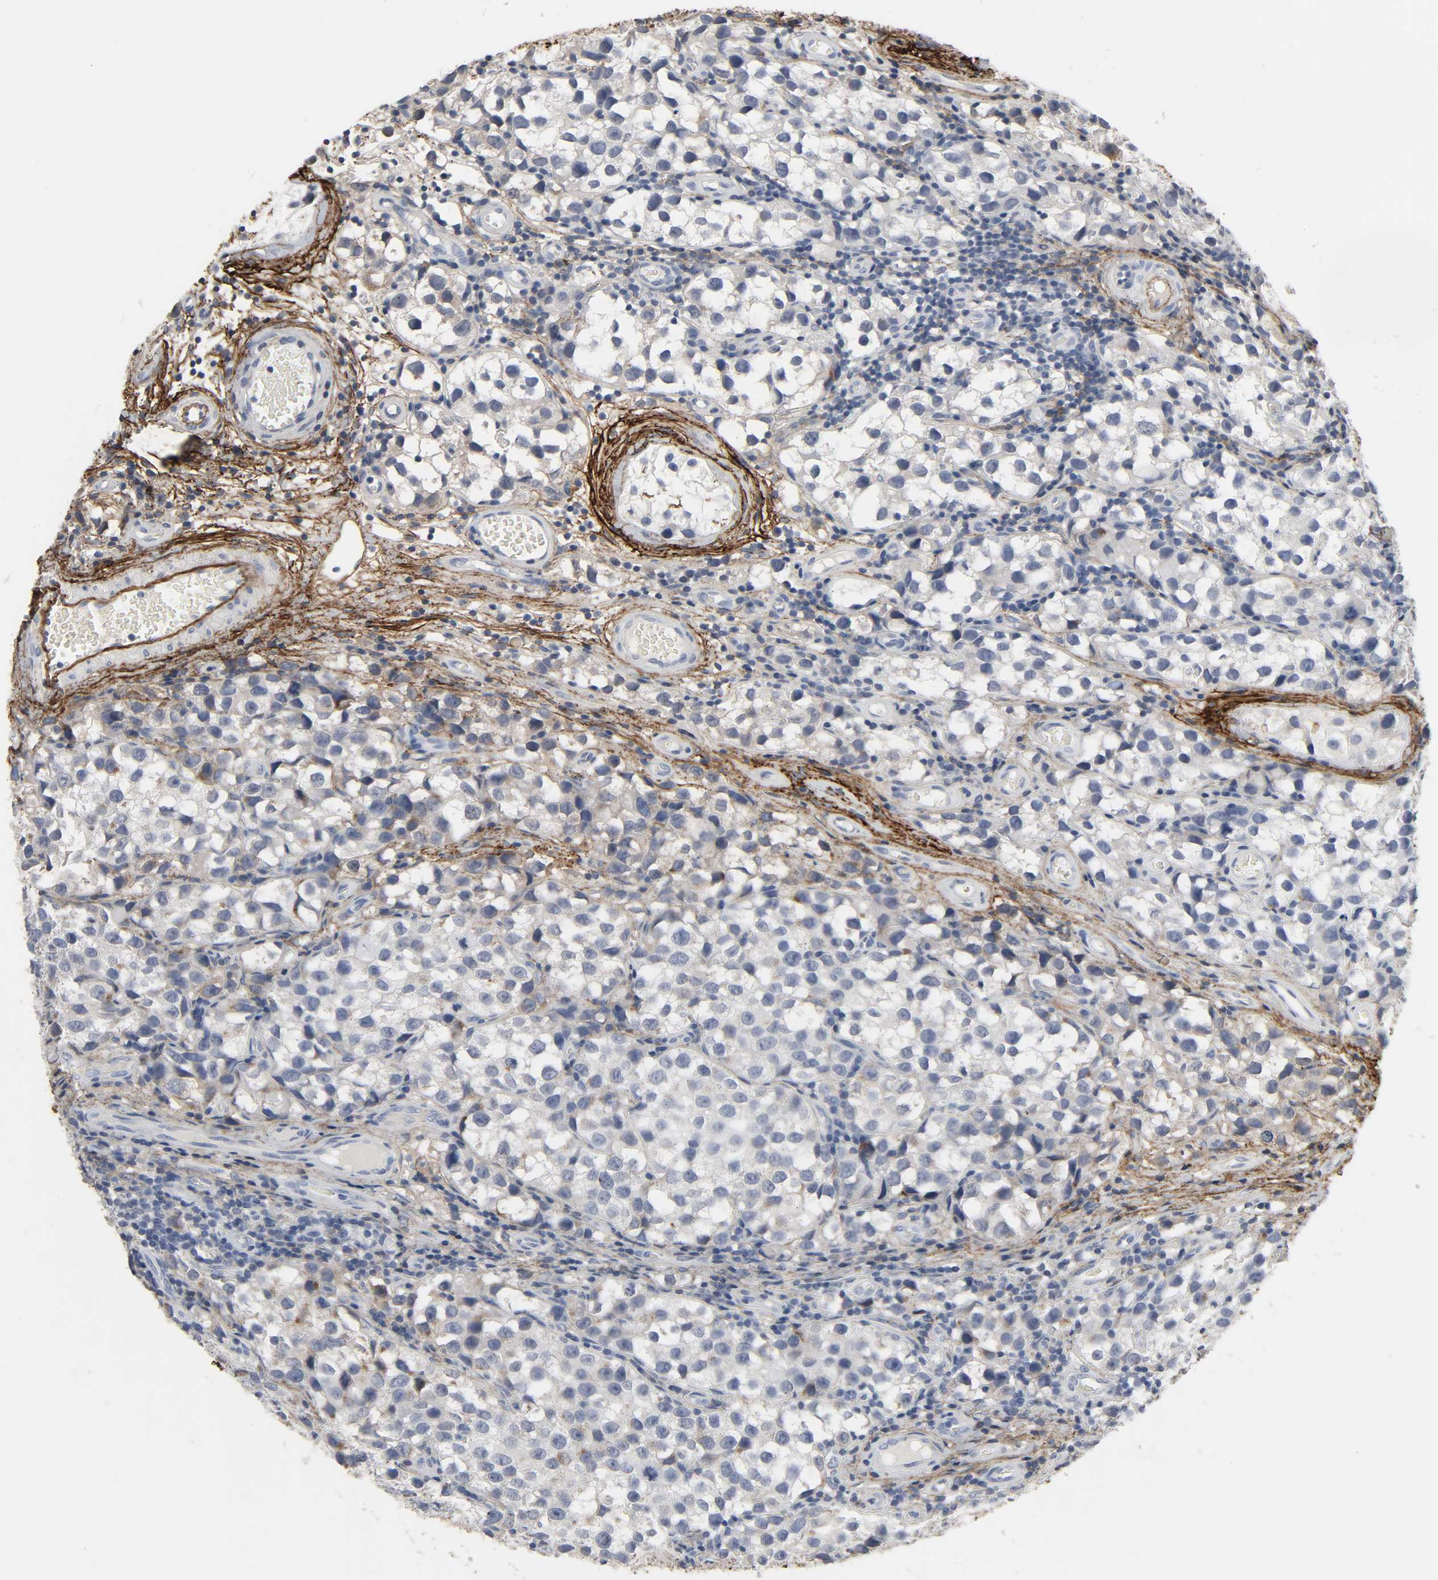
{"staining": {"intensity": "weak", "quantity": "25%-75%", "location": "cytoplasmic/membranous"}, "tissue": "testis cancer", "cell_type": "Tumor cells", "image_type": "cancer", "snomed": [{"axis": "morphology", "description": "Seminoma, NOS"}, {"axis": "topography", "description": "Testis"}], "caption": "A micrograph showing weak cytoplasmic/membranous positivity in approximately 25%-75% of tumor cells in testis cancer, as visualized by brown immunohistochemical staining.", "gene": "FBLN5", "patient": {"sex": "male", "age": 39}}